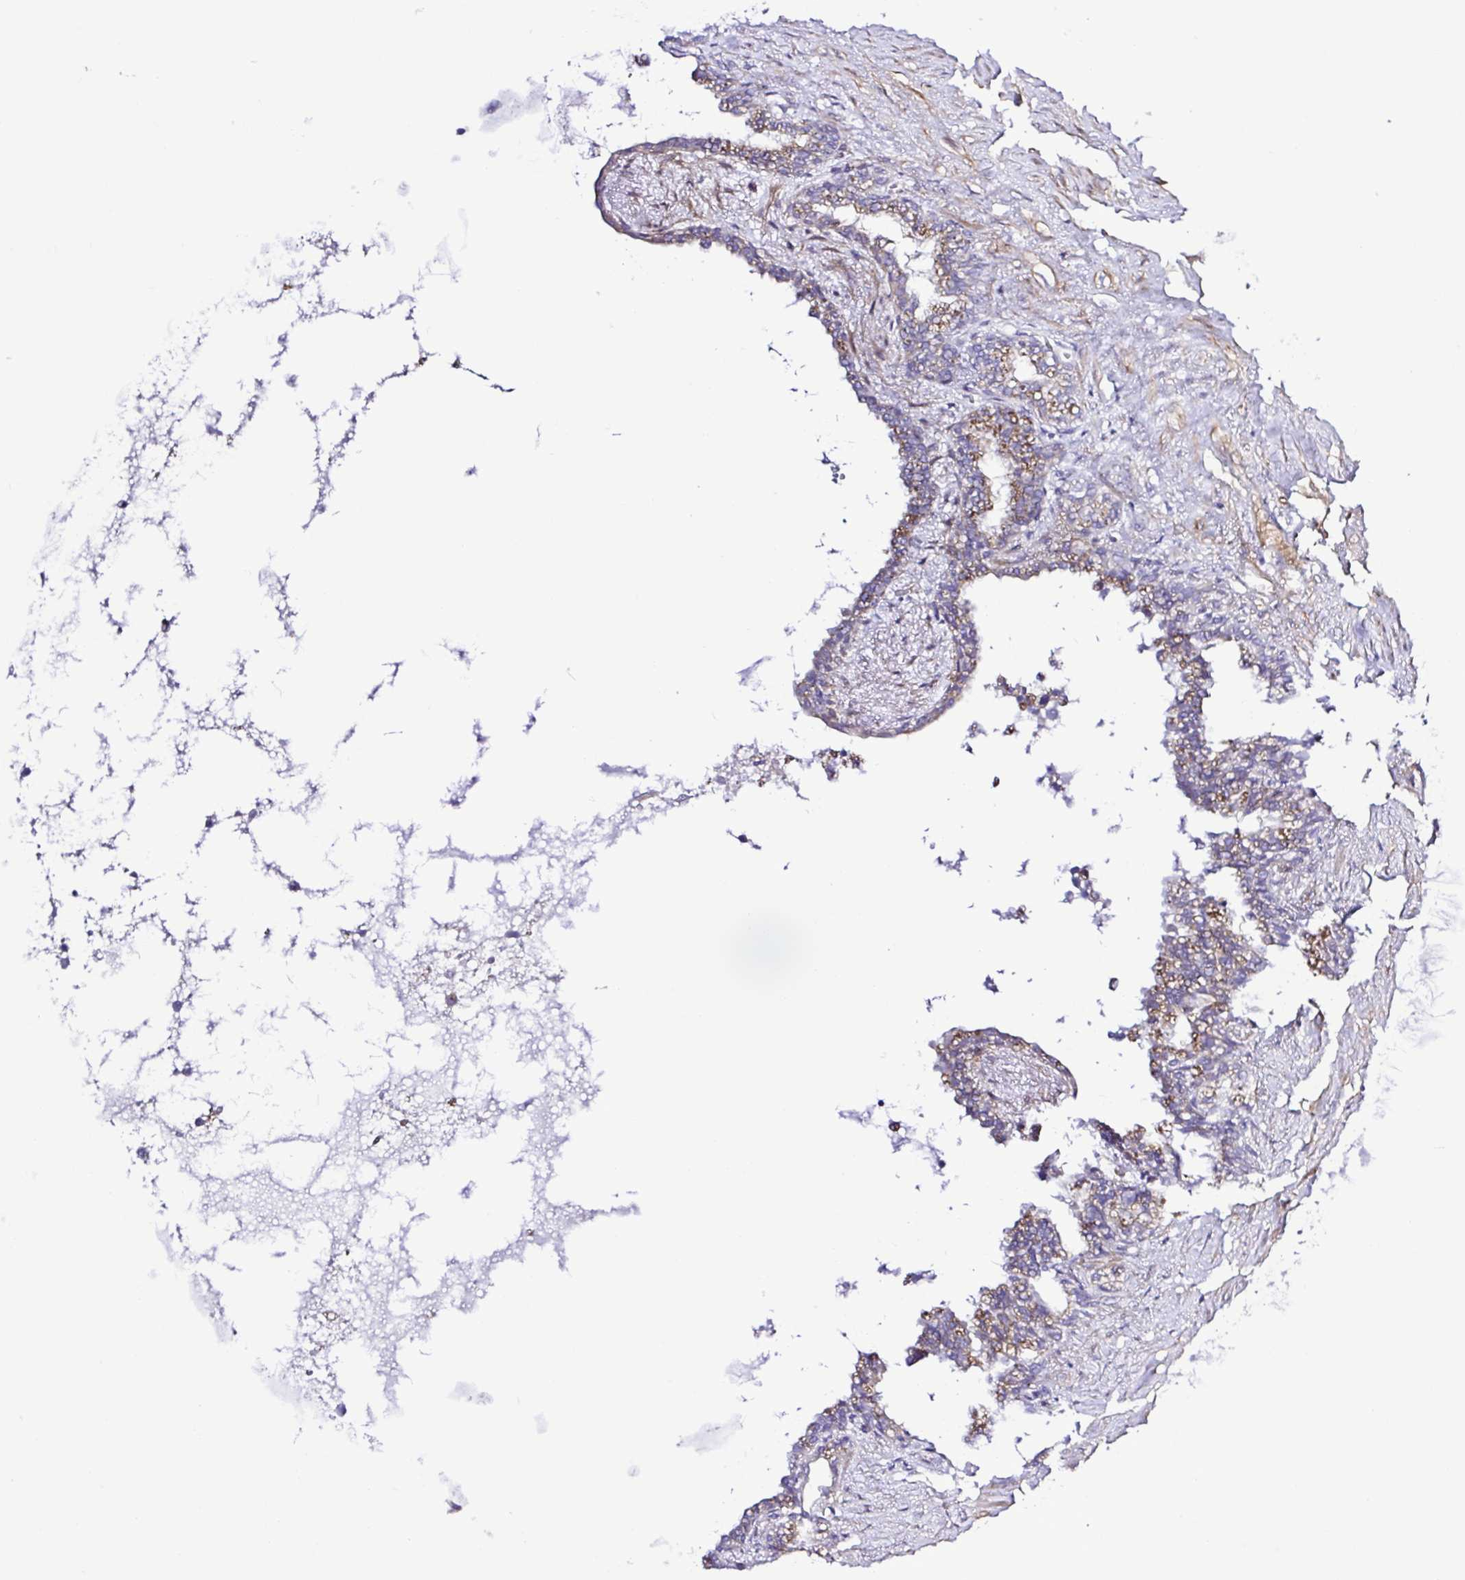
{"staining": {"intensity": "moderate", "quantity": "25%-75%", "location": "cytoplasmic/membranous"}, "tissue": "seminal vesicle", "cell_type": "Glandular cells", "image_type": "normal", "snomed": [{"axis": "morphology", "description": "Normal tissue, NOS"}, {"axis": "topography", "description": "Seminal veicle"}], "caption": "Protein analysis of benign seminal vesicle displays moderate cytoplasmic/membranous staining in about 25%-75% of glandular cells. (Brightfield microscopy of DAB IHC at high magnification).", "gene": "GABBR2", "patient": {"sex": "male", "age": 76}}